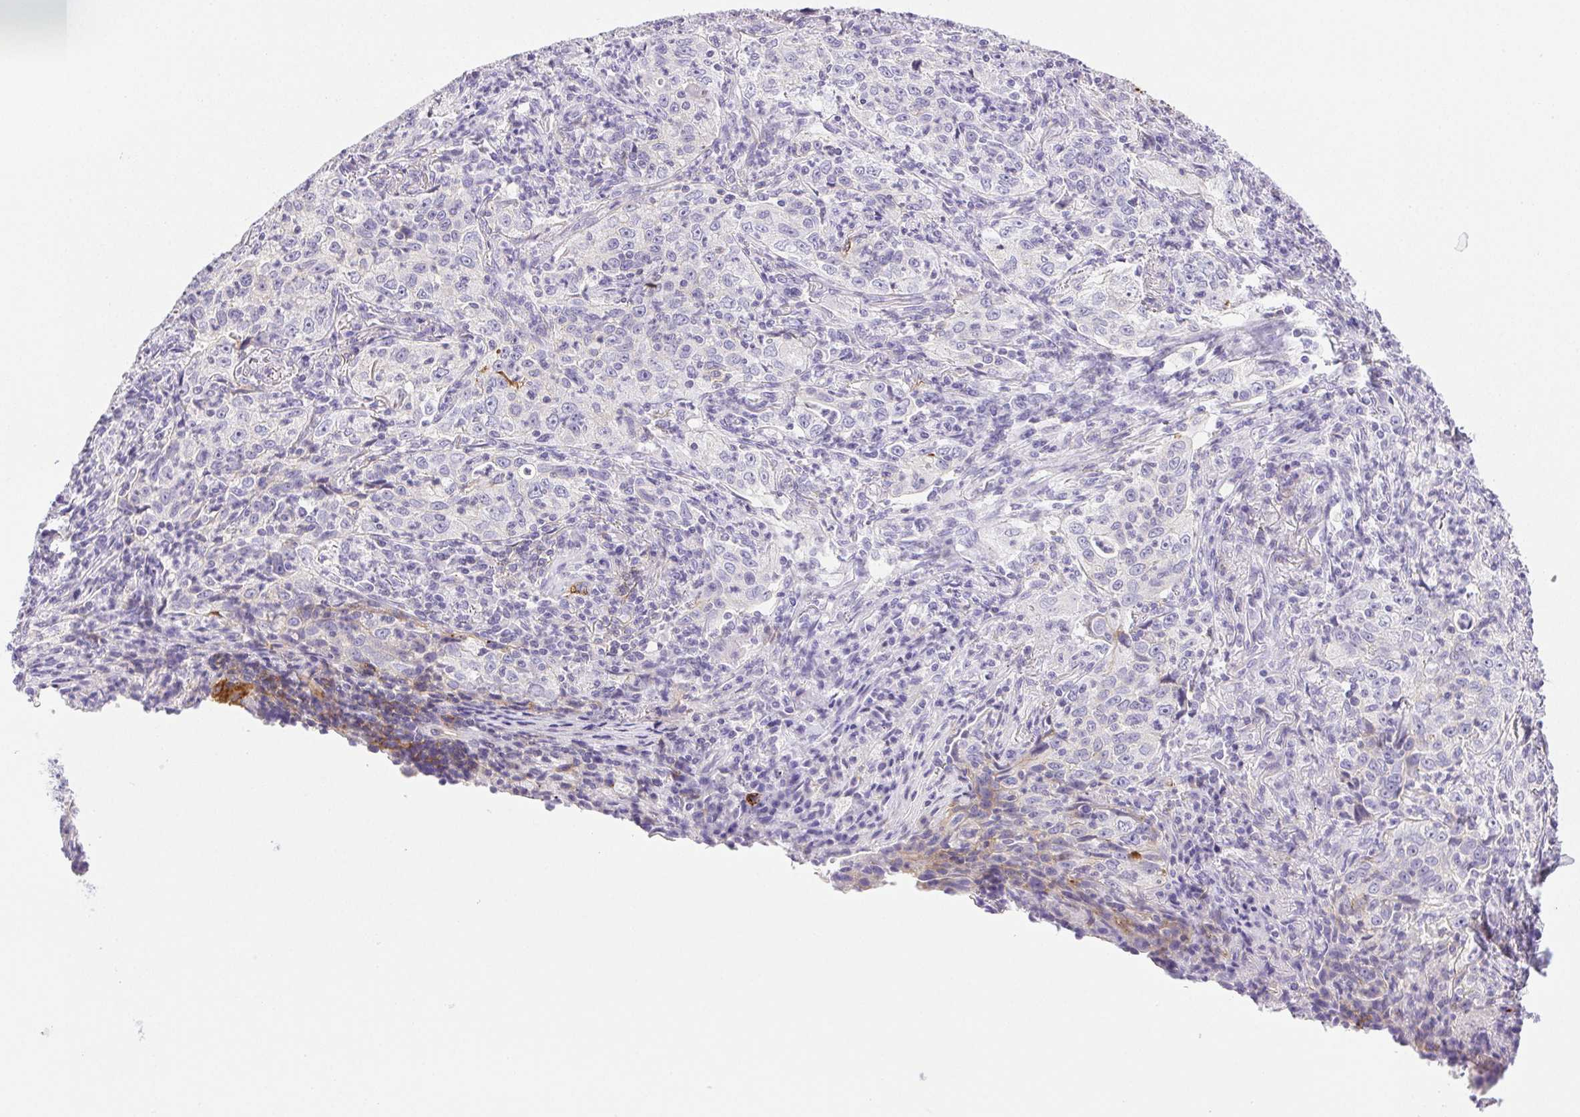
{"staining": {"intensity": "negative", "quantity": "none", "location": "none"}, "tissue": "lung cancer", "cell_type": "Tumor cells", "image_type": "cancer", "snomed": [{"axis": "morphology", "description": "Squamous cell carcinoma, NOS"}, {"axis": "topography", "description": "Lung"}], "caption": "Tumor cells show no significant staining in lung squamous cell carcinoma.", "gene": "HLA-G", "patient": {"sex": "male", "age": 71}}